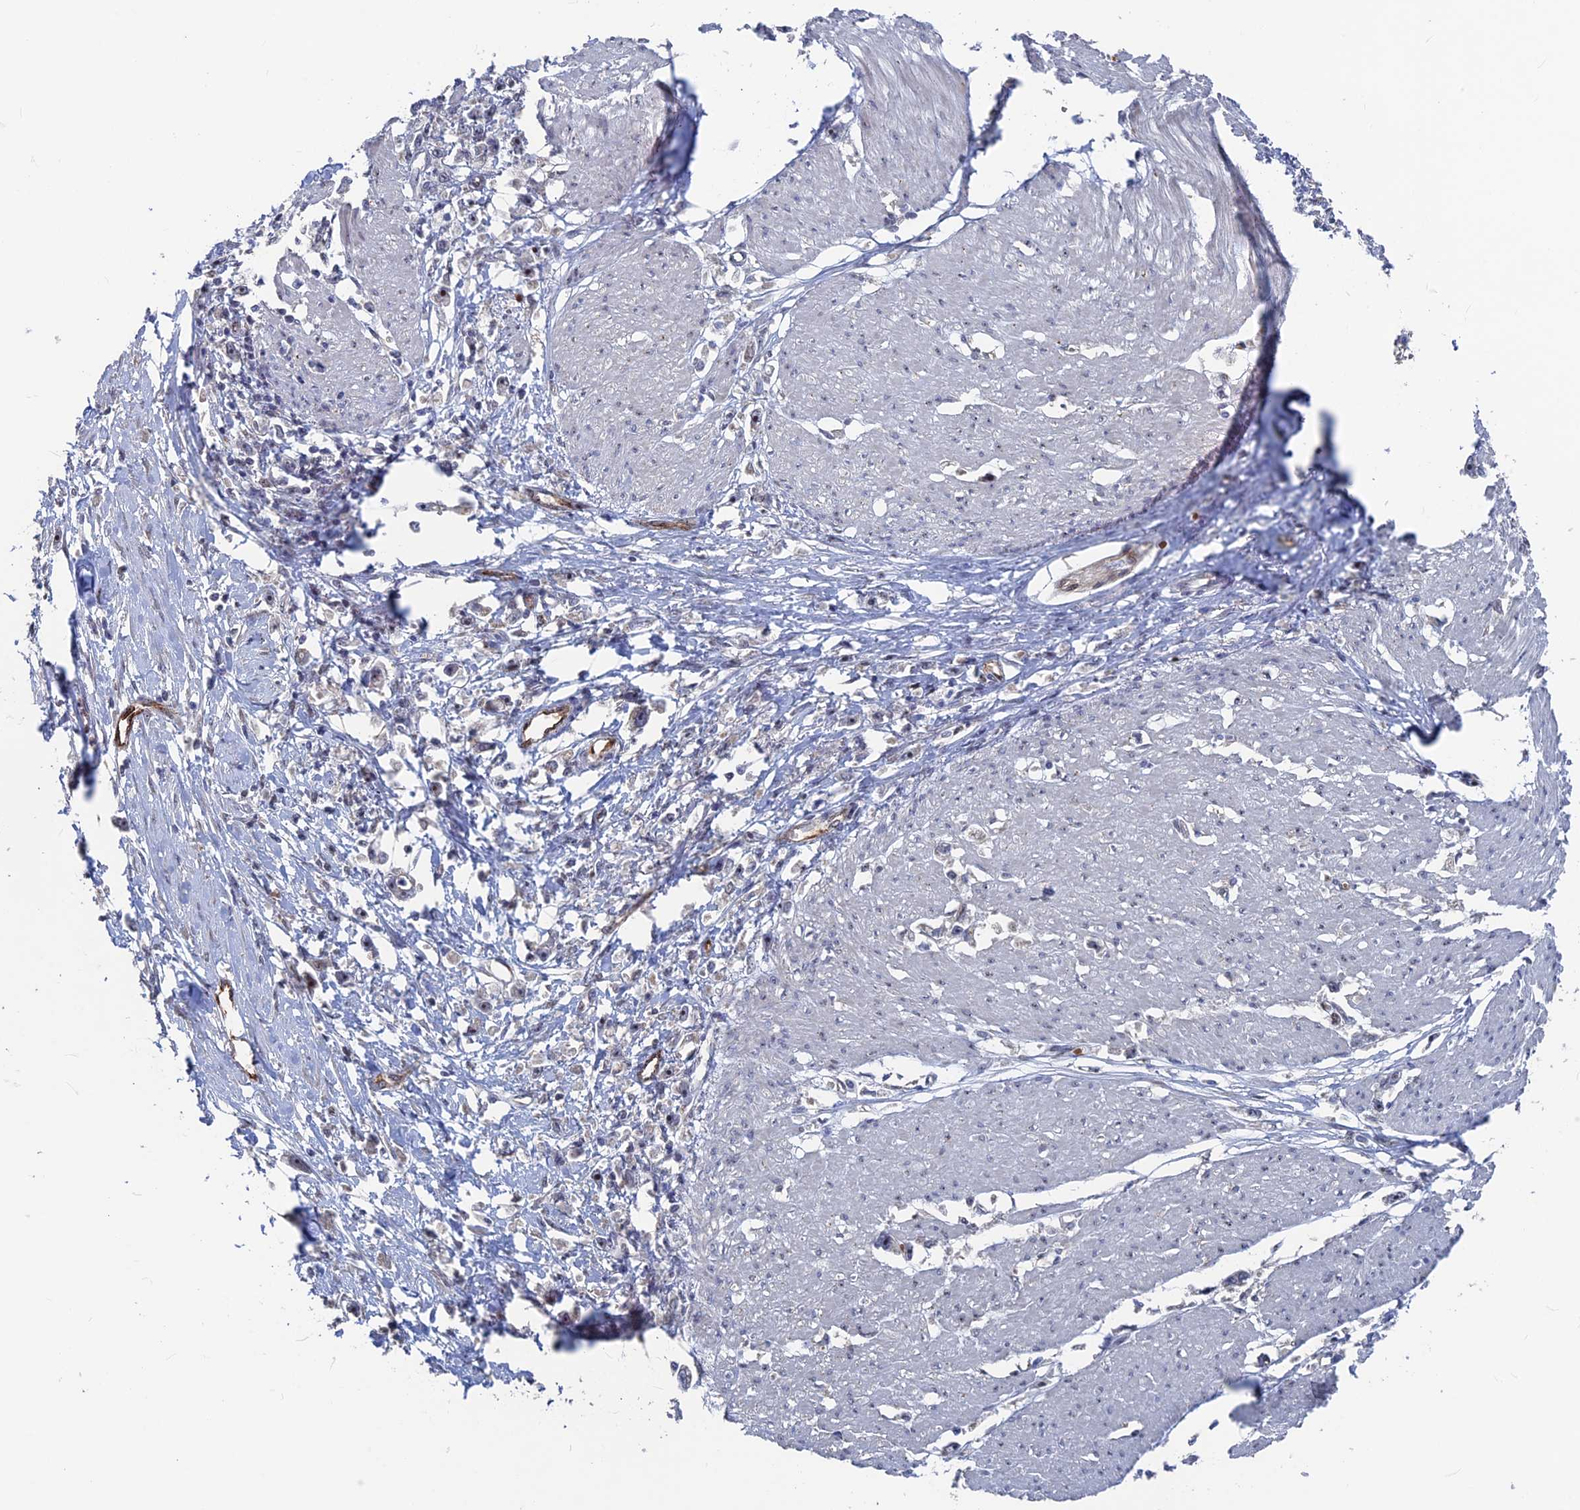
{"staining": {"intensity": "negative", "quantity": "none", "location": "none"}, "tissue": "stomach cancer", "cell_type": "Tumor cells", "image_type": "cancer", "snomed": [{"axis": "morphology", "description": "Adenocarcinoma, NOS"}, {"axis": "topography", "description": "Stomach"}], "caption": "DAB (3,3'-diaminobenzidine) immunohistochemical staining of human stomach cancer displays no significant expression in tumor cells.", "gene": "SH3D21", "patient": {"sex": "female", "age": 59}}